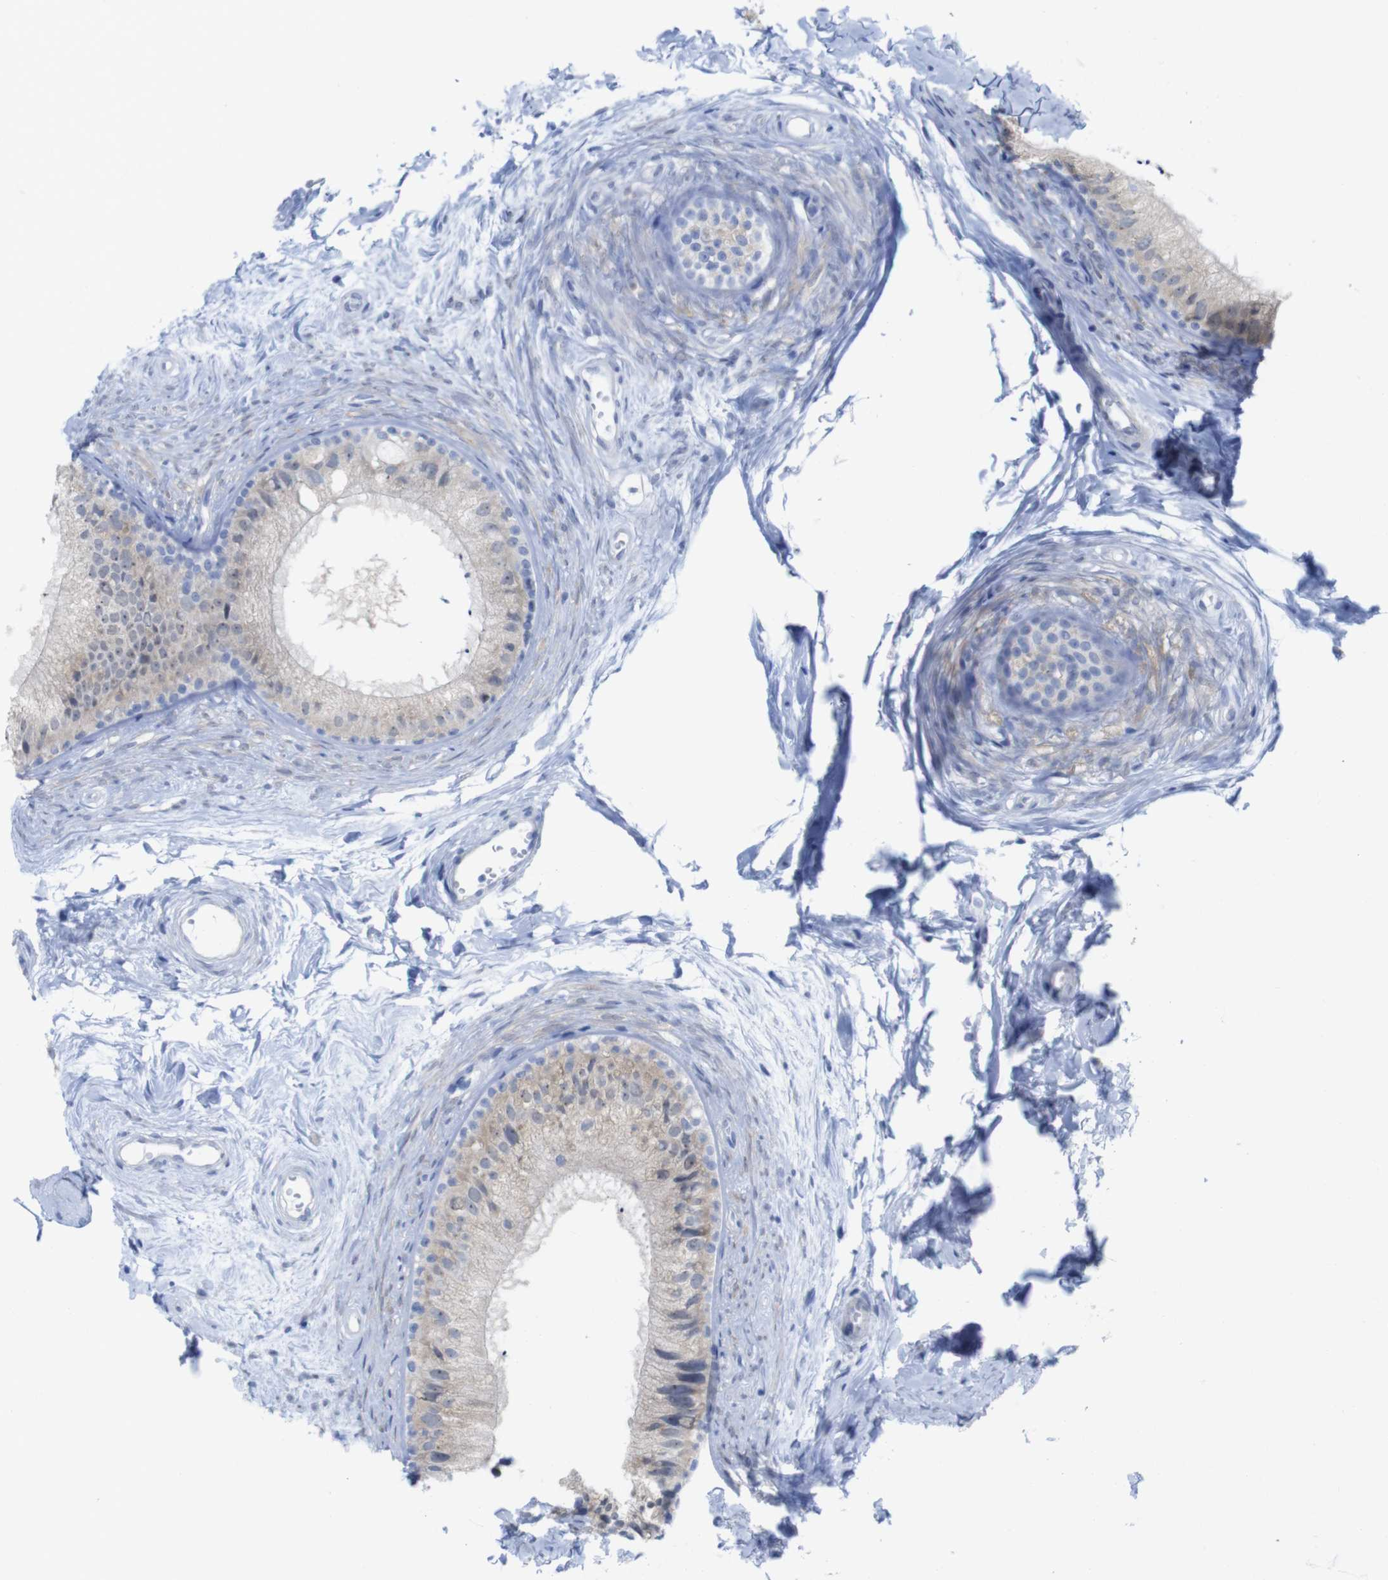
{"staining": {"intensity": "weak", "quantity": ">75%", "location": "cytoplasmic/membranous,nuclear"}, "tissue": "epididymis", "cell_type": "Glandular cells", "image_type": "normal", "snomed": [{"axis": "morphology", "description": "Normal tissue, NOS"}, {"axis": "topography", "description": "Epididymis"}], "caption": "This micrograph shows normal epididymis stained with immunohistochemistry to label a protein in brown. The cytoplasmic/membranous,nuclear of glandular cells show weak positivity for the protein. Nuclei are counter-stained blue.", "gene": "PNMA1", "patient": {"sex": "male", "age": 56}}